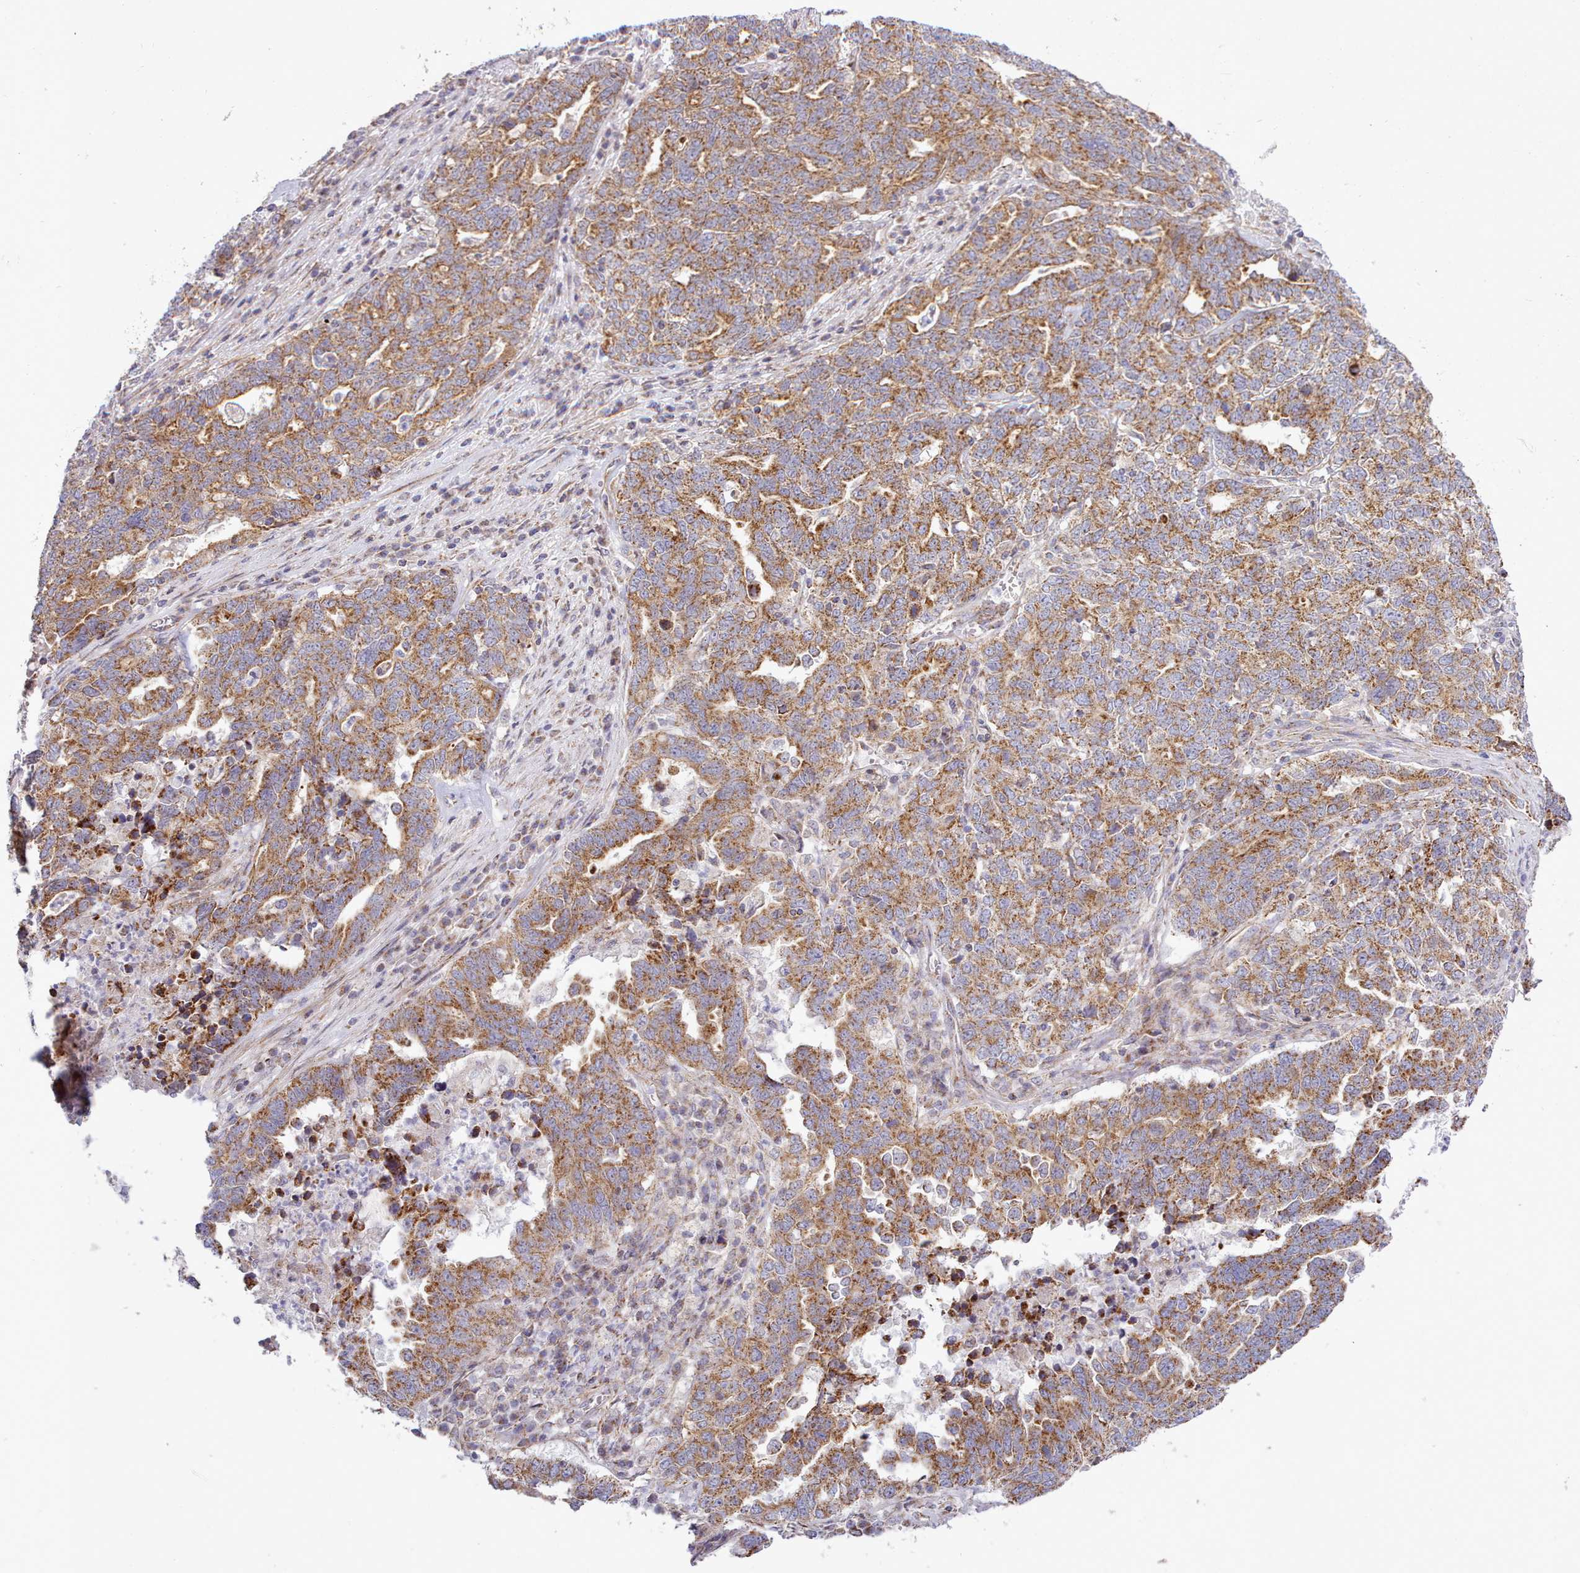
{"staining": {"intensity": "moderate", "quantity": ">75%", "location": "cytoplasmic/membranous"}, "tissue": "ovarian cancer", "cell_type": "Tumor cells", "image_type": "cancer", "snomed": [{"axis": "morphology", "description": "Carcinoma, endometroid"}, {"axis": "topography", "description": "Ovary"}], "caption": "Endometroid carcinoma (ovarian) stained with a brown dye reveals moderate cytoplasmic/membranous positive positivity in about >75% of tumor cells.", "gene": "MRPL21", "patient": {"sex": "female", "age": 62}}